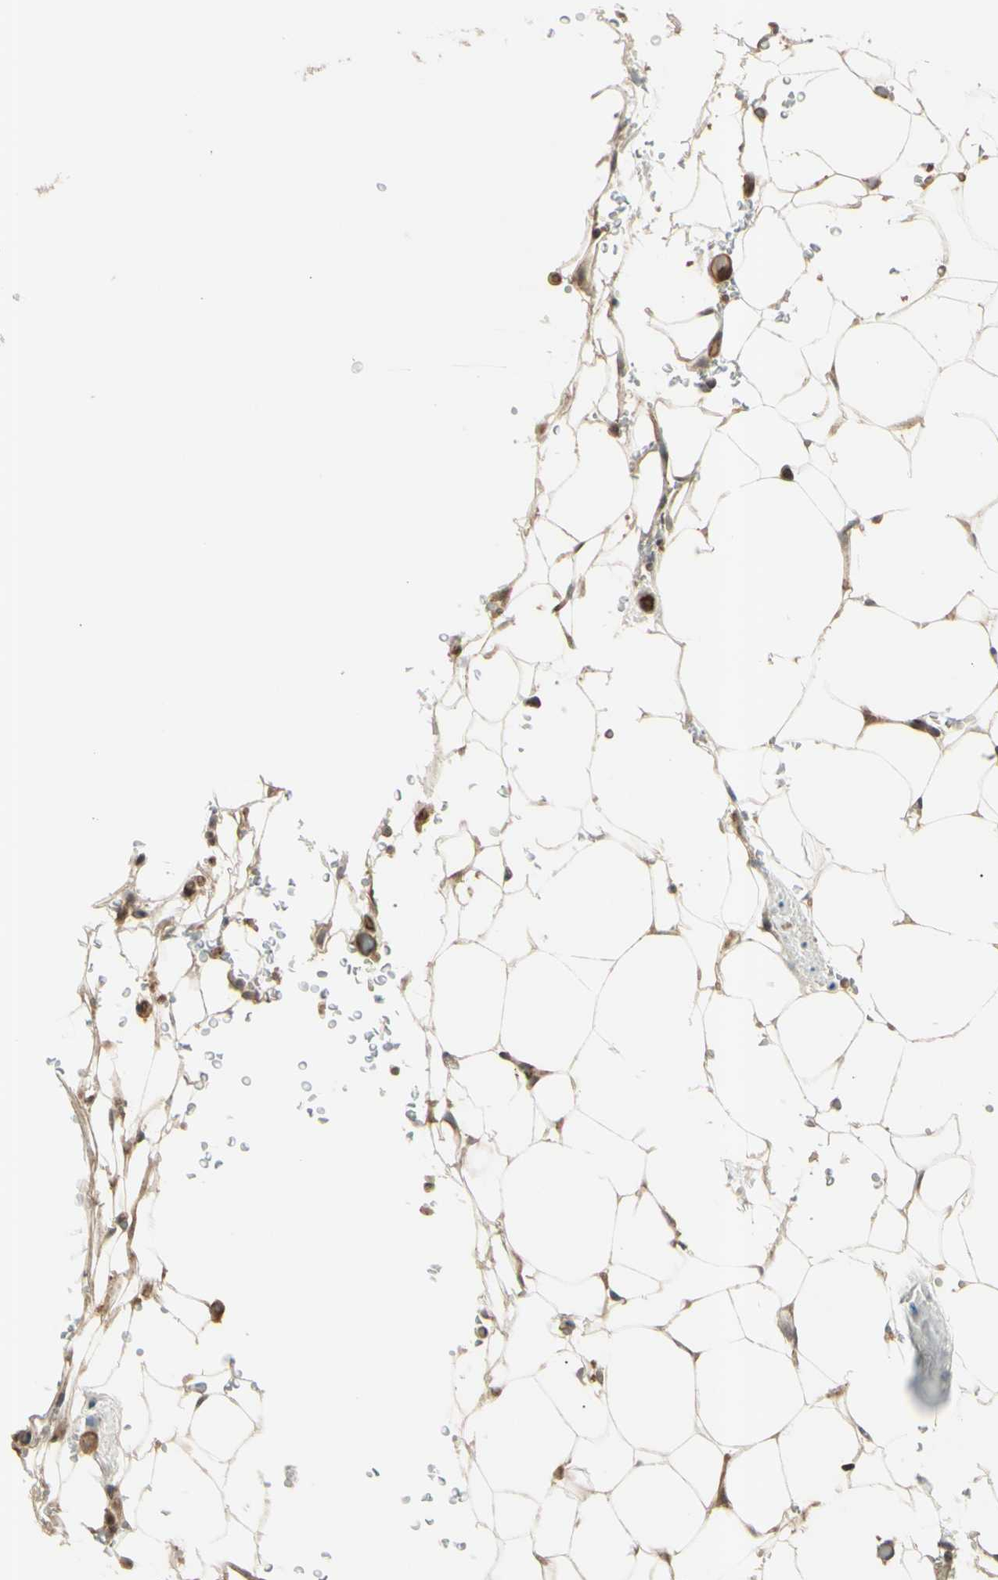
{"staining": {"intensity": "weak", "quantity": "25%-75%", "location": "cytoplasmic/membranous"}, "tissue": "adipose tissue", "cell_type": "Adipocytes", "image_type": "normal", "snomed": [{"axis": "morphology", "description": "Normal tissue, NOS"}, {"axis": "topography", "description": "Peripheral nerve tissue"}], "caption": "This is a histology image of immunohistochemistry (IHC) staining of unremarkable adipose tissue, which shows weak expression in the cytoplasmic/membranous of adipocytes.", "gene": "FXYD5", "patient": {"sex": "male", "age": 70}}